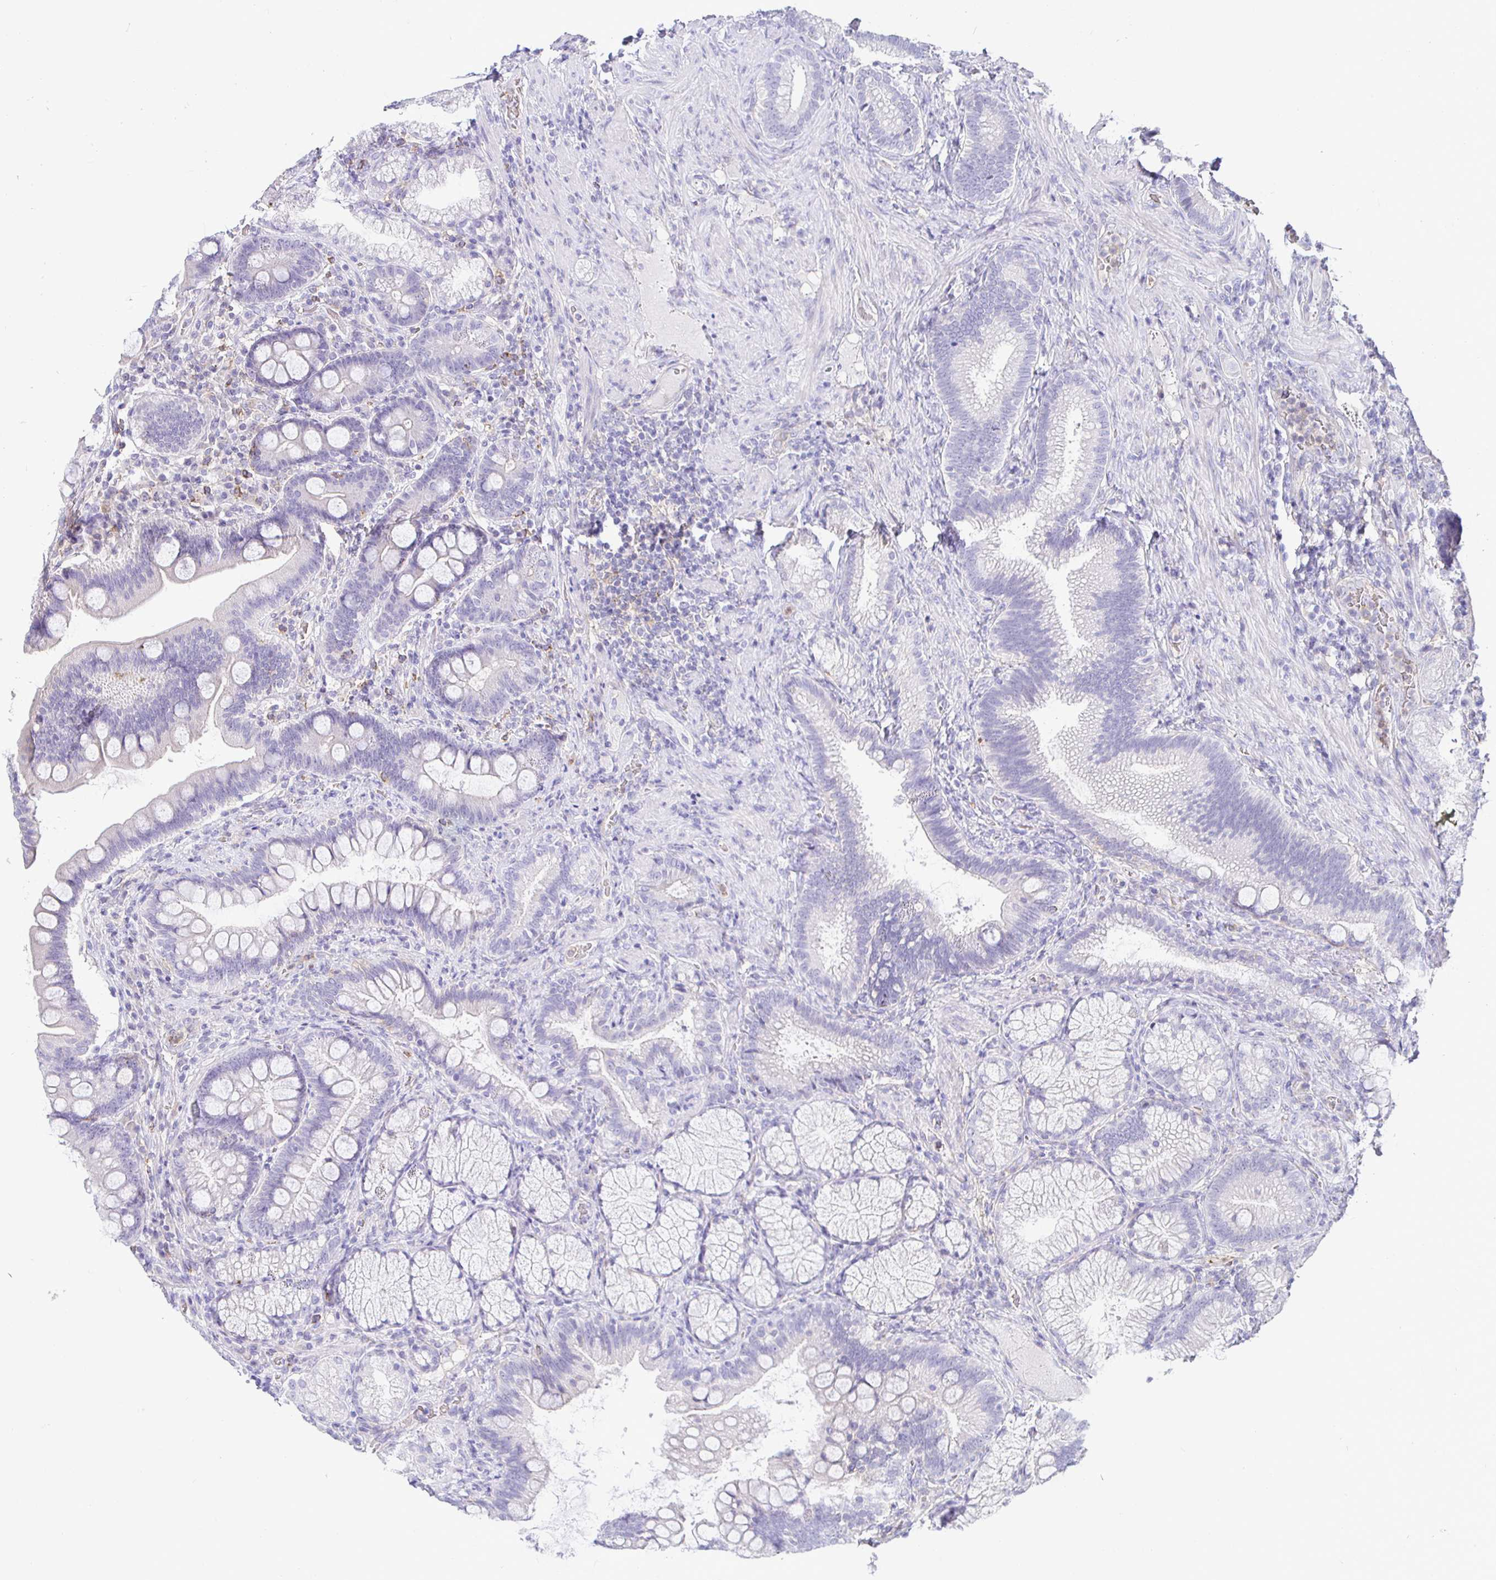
{"staining": {"intensity": "negative", "quantity": "none", "location": "none"}, "tissue": "duodenum", "cell_type": "Glandular cells", "image_type": "normal", "snomed": [{"axis": "morphology", "description": "Normal tissue, NOS"}, {"axis": "topography", "description": "Pancreas"}, {"axis": "topography", "description": "Duodenum"}], "caption": "A histopathology image of duodenum stained for a protein displays no brown staining in glandular cells.", "gene": "SIRPA", "patient": {"sex": "male", "age": 59}}